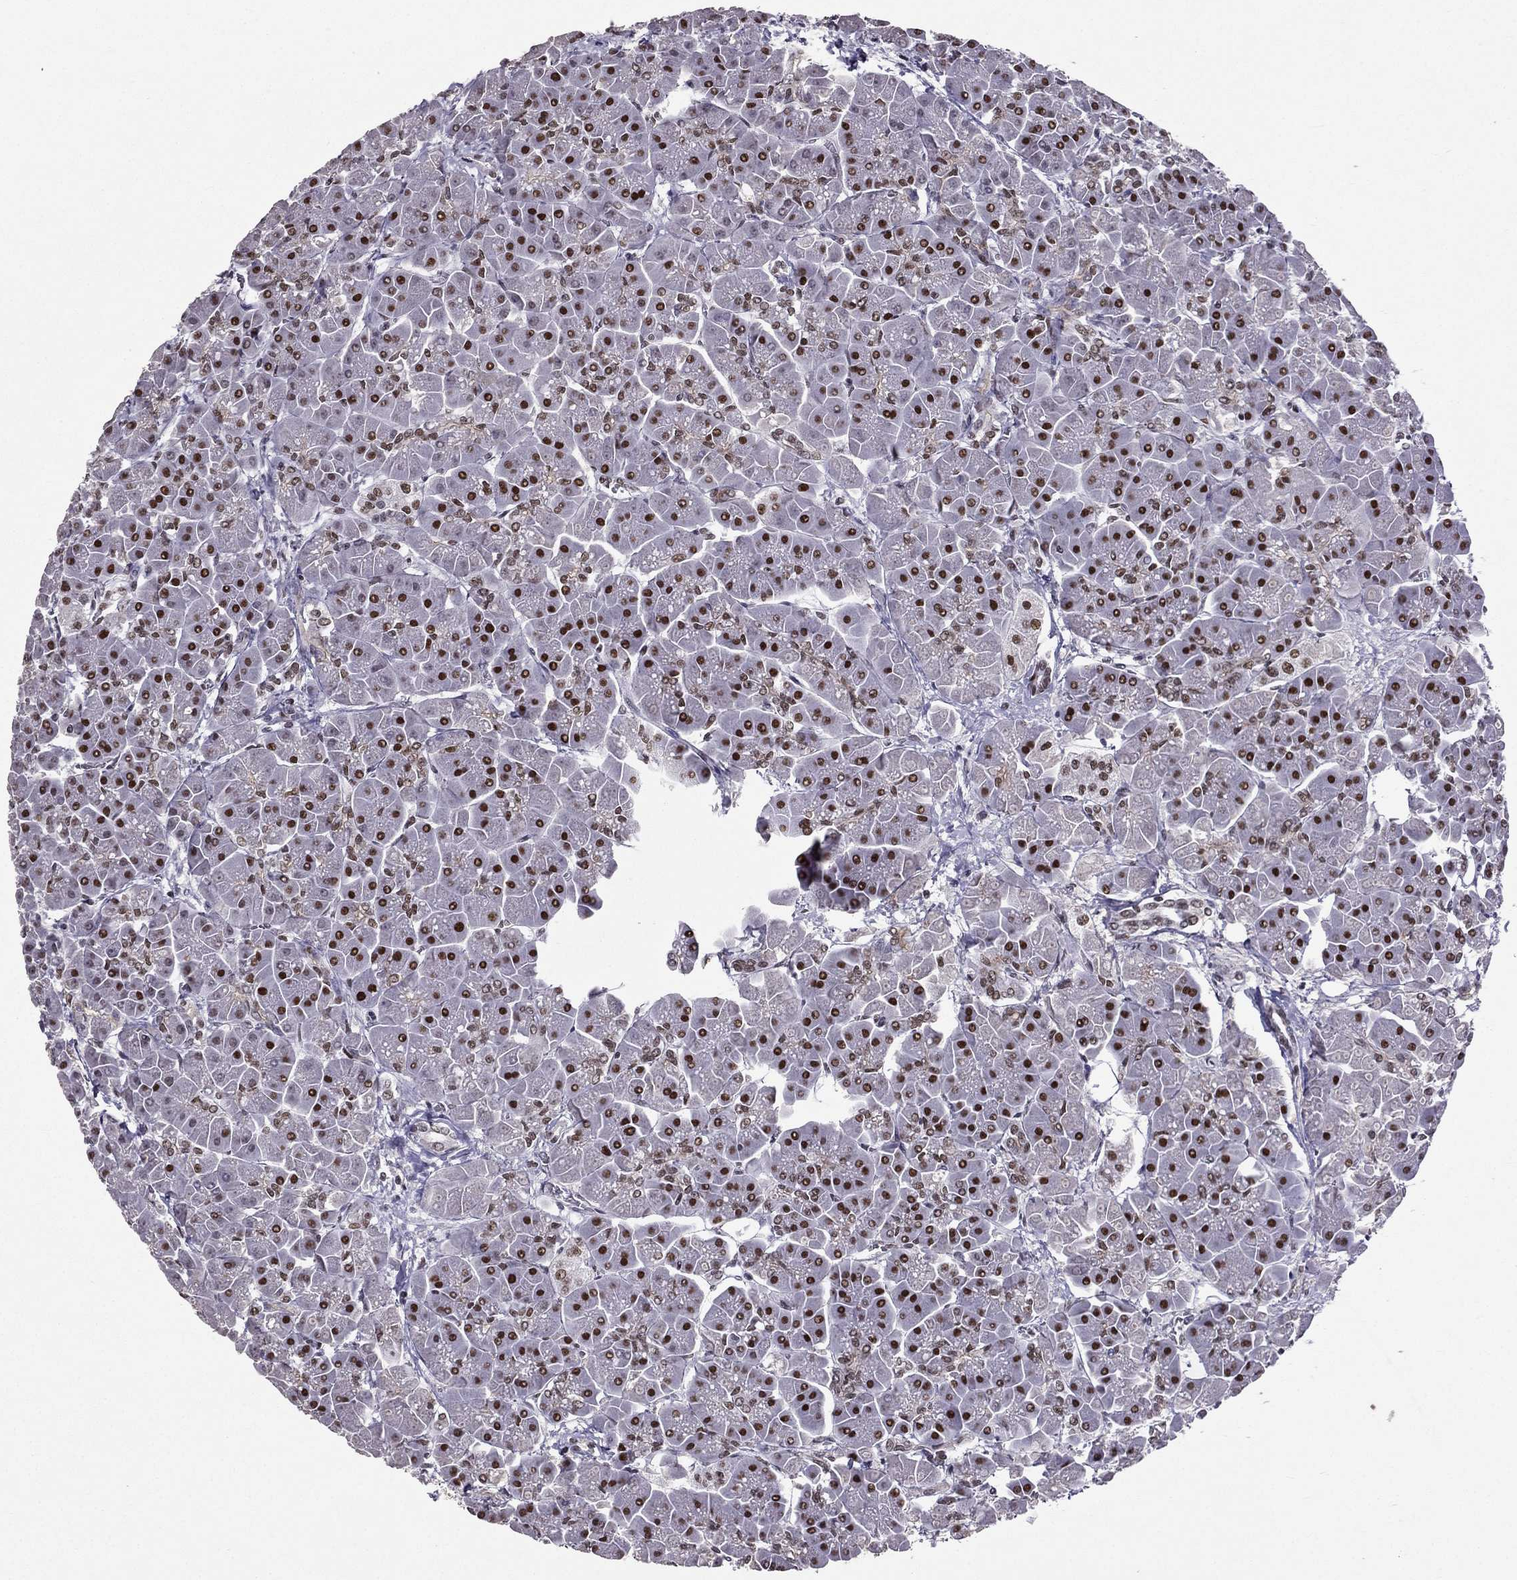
{"staining": {"intensity": "strong", "quantity": "25%-75%", "location": "nuclear"}, "tissue": "pancreas", "cell_type": "Exocrine glandular cells", "image_type": "normal", "snomed": [{"axis": "morphology", "description": "Normal tissue, NOS"}, {"axis": "topography", "description": "Pancreas"}], "caption": "The immunohistochemical stain shows strong nuclear positivity in exocrine glandular cells of normal pancreas. The protein of interest is shown in brown color, while the nuclei are stained blue.", "gene": "ZNF420", "patient": {"sex": "male", "age": 70}}